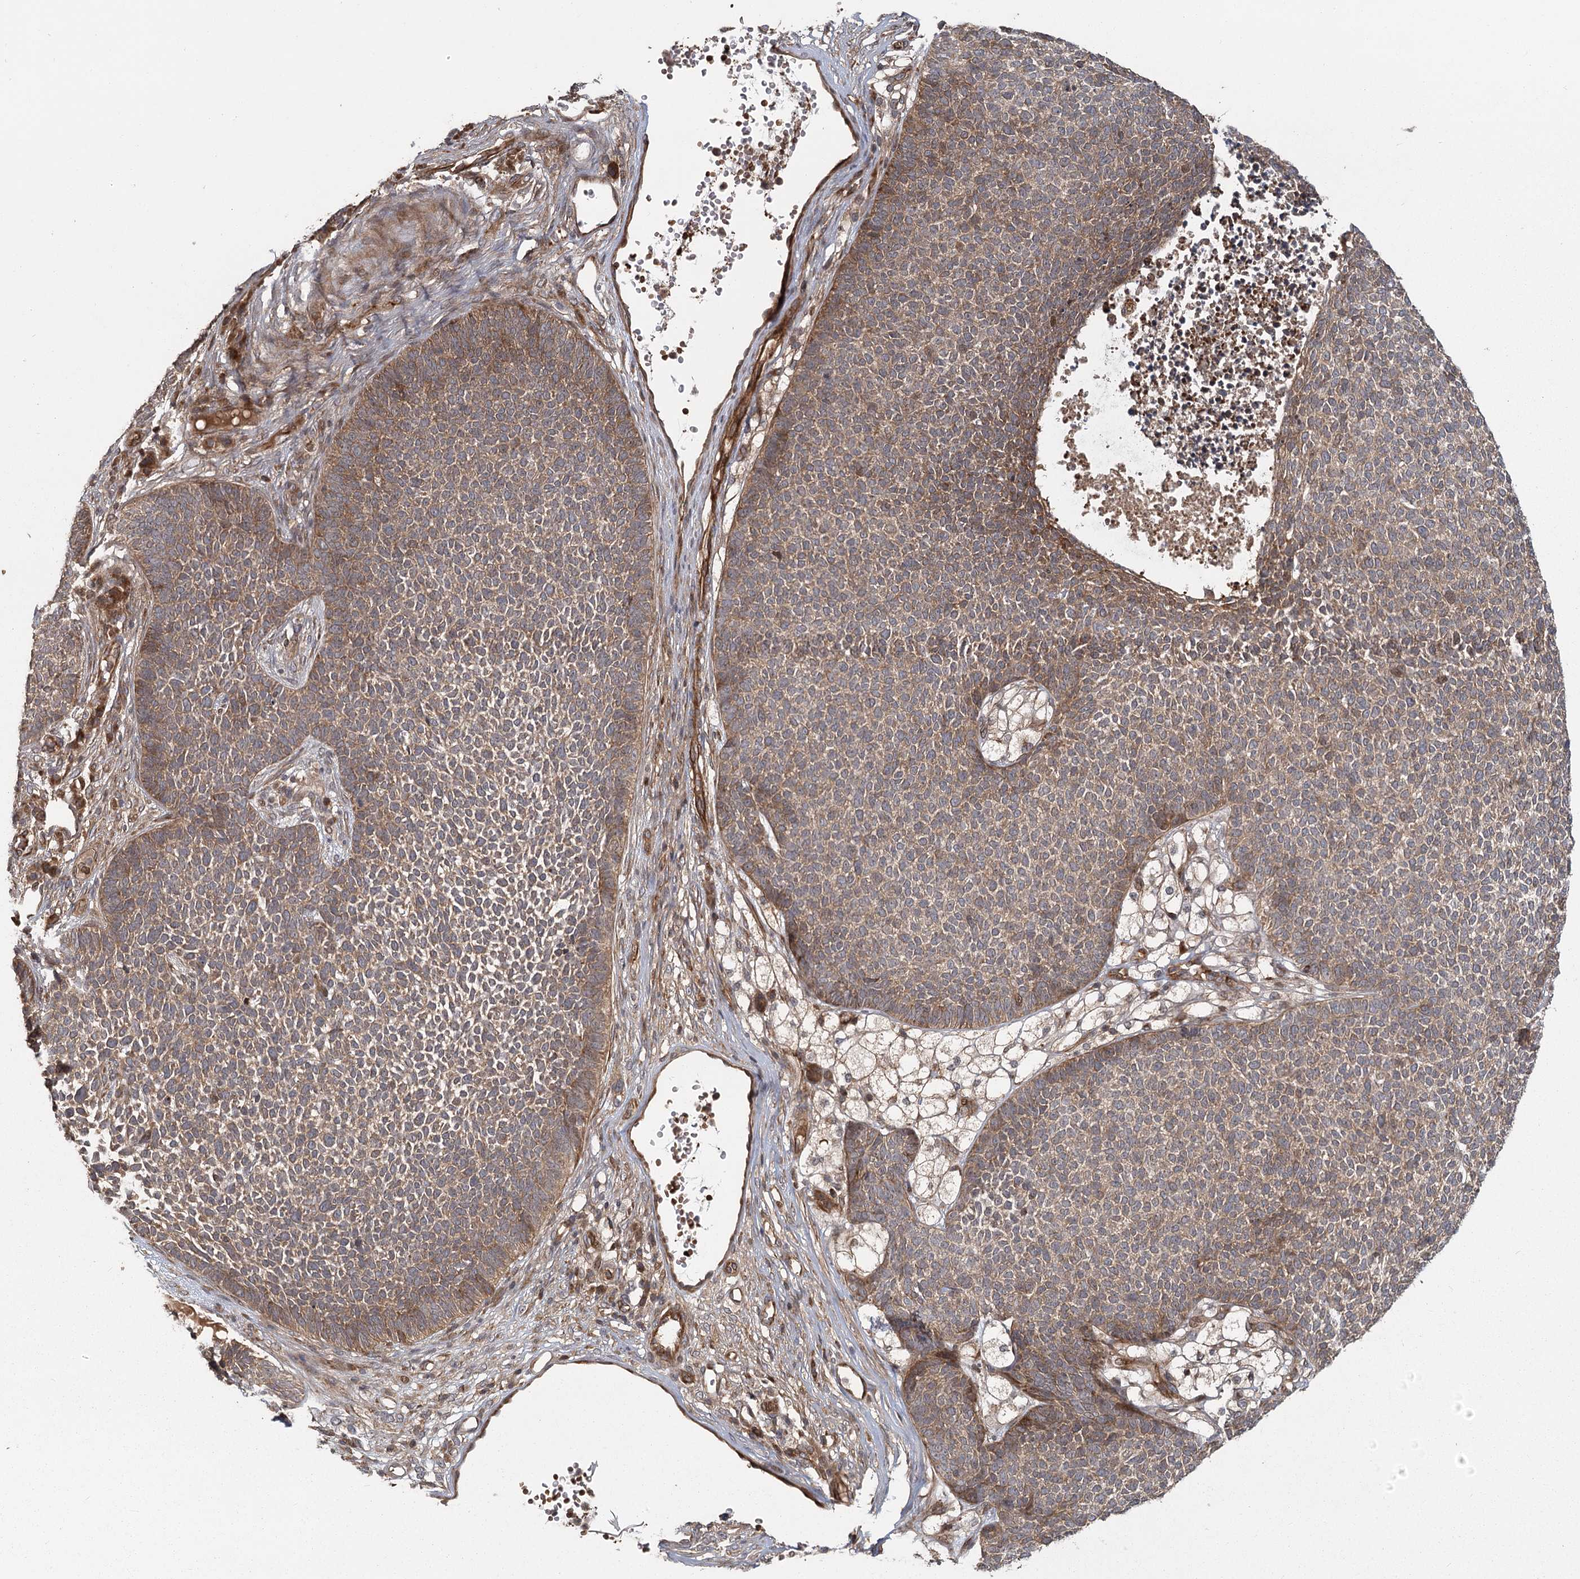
{"staining": {"intensity": "weak", "quantity": ">75%", "location": "cytoplasmic/membranous"}, "tissue": "skin cancer", "cell_type": "Tumor cells", "image_type": "cancer", "snomed": [{"axis": "morphology", "description": "Basal cell carcinoma"}, {"axis": "topography", "description": "Skin"}], "caption": "IHC staining of skin cancer (basal cell carcinoma), which displays low levels of weak cytoplasmic/membranous expression in about >75% of tumor cells indicating weak cytoplasmic/membranous protein expression. The staining was performed using DAB (3,3'-diaminobenzidine) (brown) for protein detection and nuclei were counterstained in hematoxylin (blue).", "gene": "RAPGEF6", "patient": {"sex": "female", "age": 84}}